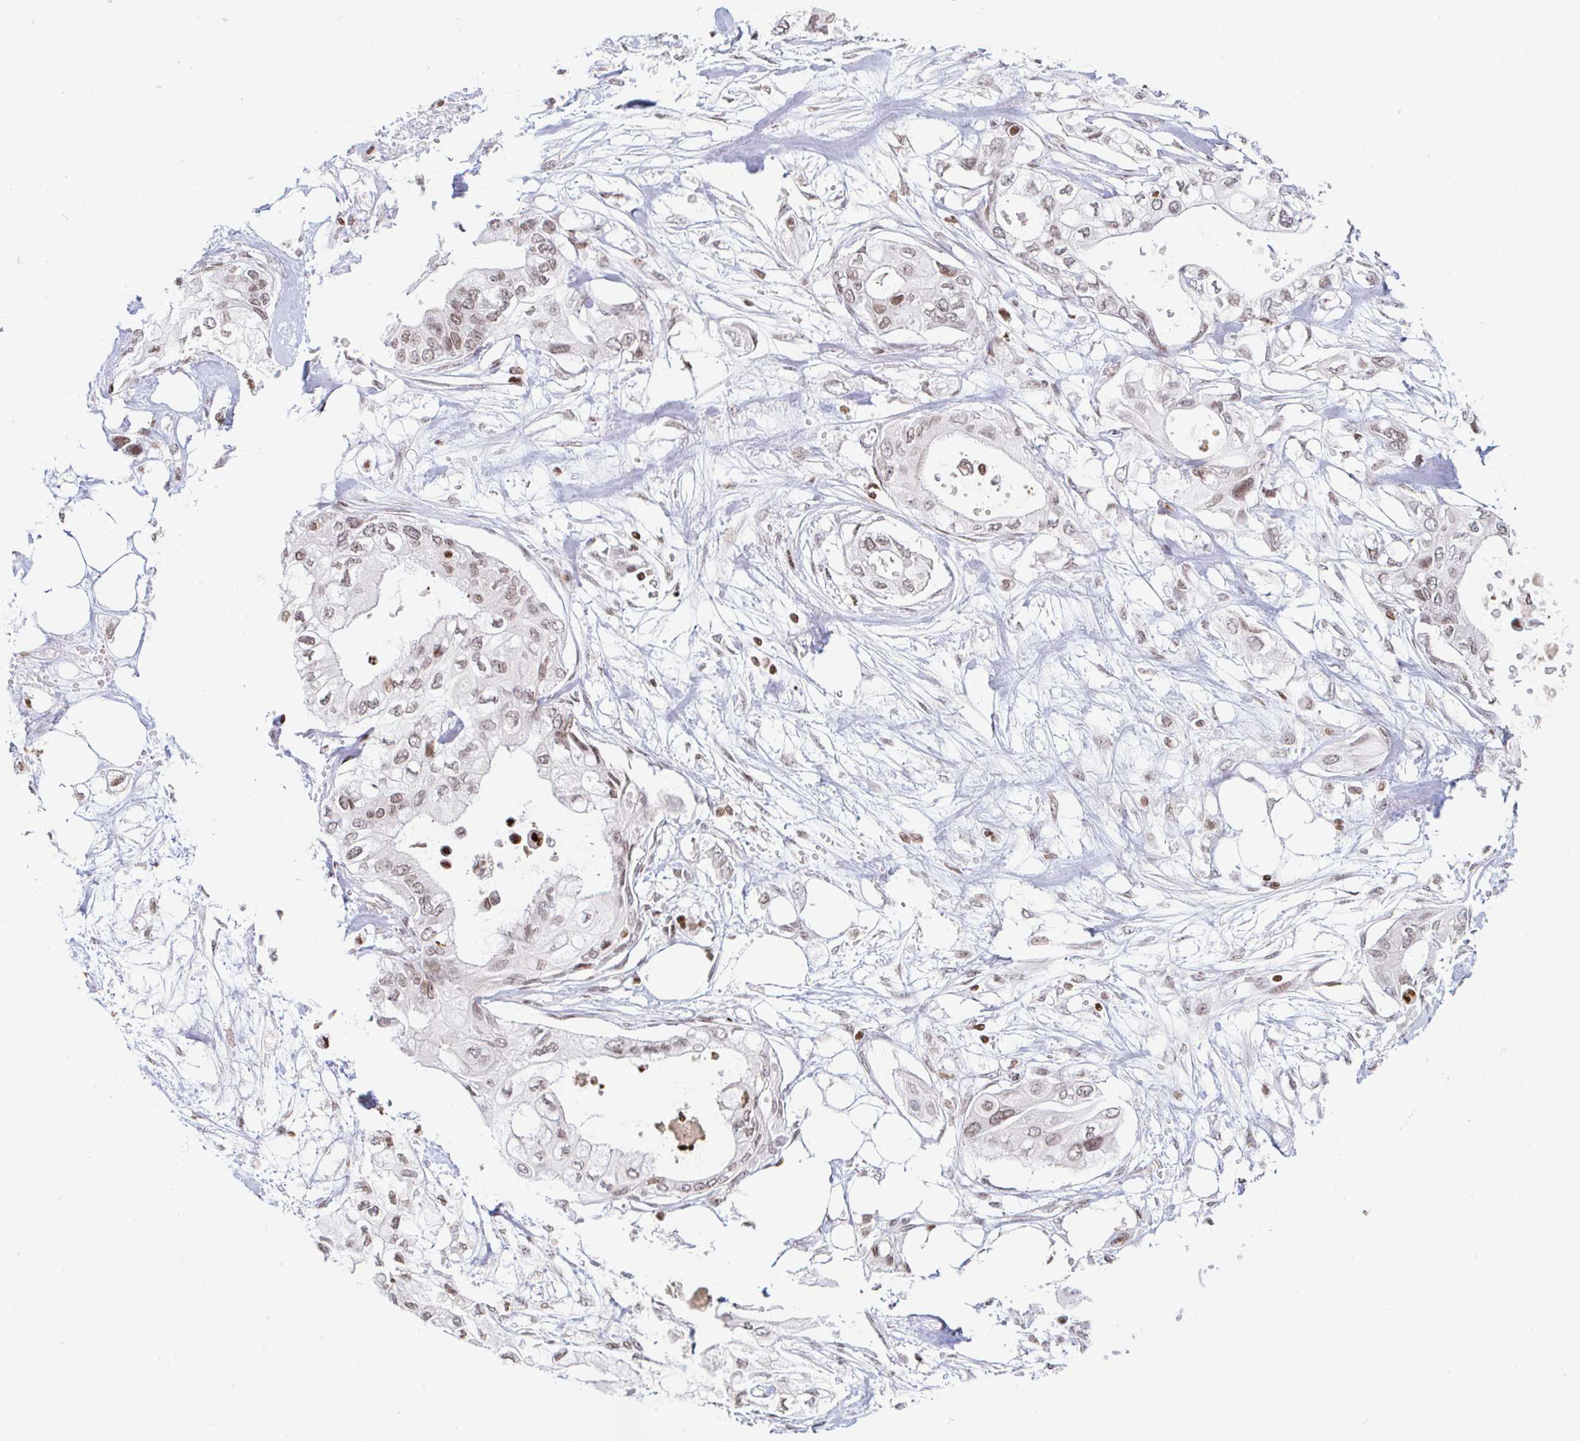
{"staining": {"intensity": "weak", "quantity": "25%-75%", "location": "nuclear"}, "tissue": "pancreatic cancer", "cell_type": "Tumor cells", "image_type": "cancer", "snomed": [{"axis": "morphology", "description": "Adenocarcinoma, NOS"}, {"axis": "topography", "description": "Pancreas"}], "caption": "Immunohistochemistry (IHC) histopathology image of neoplastic tissue: human adenocarcinoma (pancreatic) stained using immunohistochemistry (IHC) shows low levels of weak protein expression localized specifically in the nuclear of tumor cells, appearing as a nuclear brown color.", "gene": "HOXC10", "patient": {"sex": "female", "age": 63}}